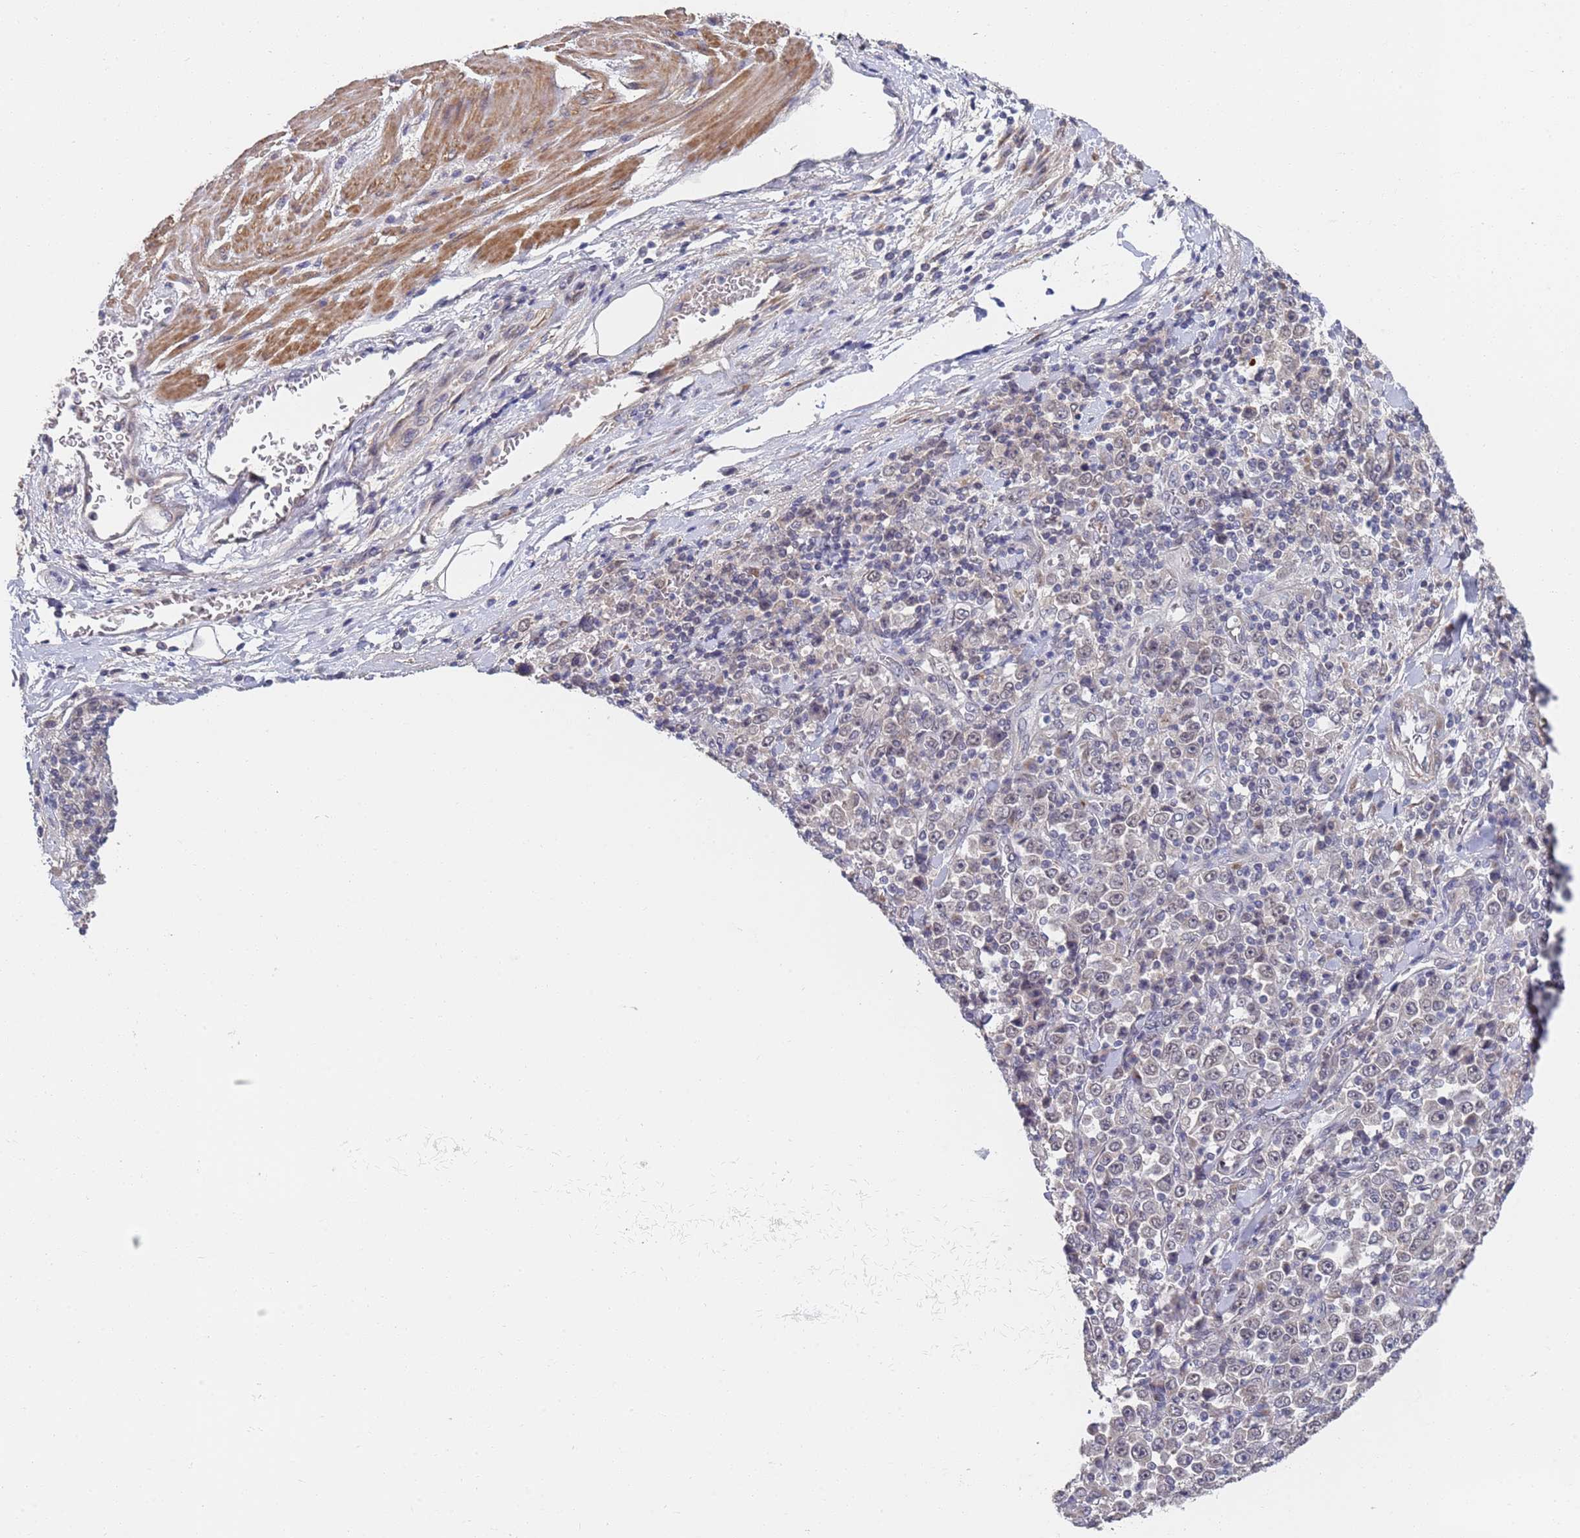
{"staining": {"intensity": "negative", "quantity": "none", "location": "none"}, "tissue": "stomach cancer", "cell_type": "Tumor cells", "image_type": "cancer", "snomed": [{"axis": "morphology", "description": "Normal tissue, NOS"}, {"axis": "morphology", "description": "Adenocarcinoma, NOS"}, {"axis": "topography", "description": "Stomach, upper"}, {"axis": "topography", "description": "Stomach"}], "caption": "Immunohistochemistry (IHC) image of stomach cancer (adenocarcinoma) stained for a protein (brown), which demonstrates no expression in tumor cells. The staining was performed using DAB (3,3'-diaminobenzidine) to visualize the protein expression in brown, while the nuclei were stained in blue with hematoxylin (Magnification: 20x).", "gene": "B4GALT4", "patient": {"sex": "male", "age": 59}}